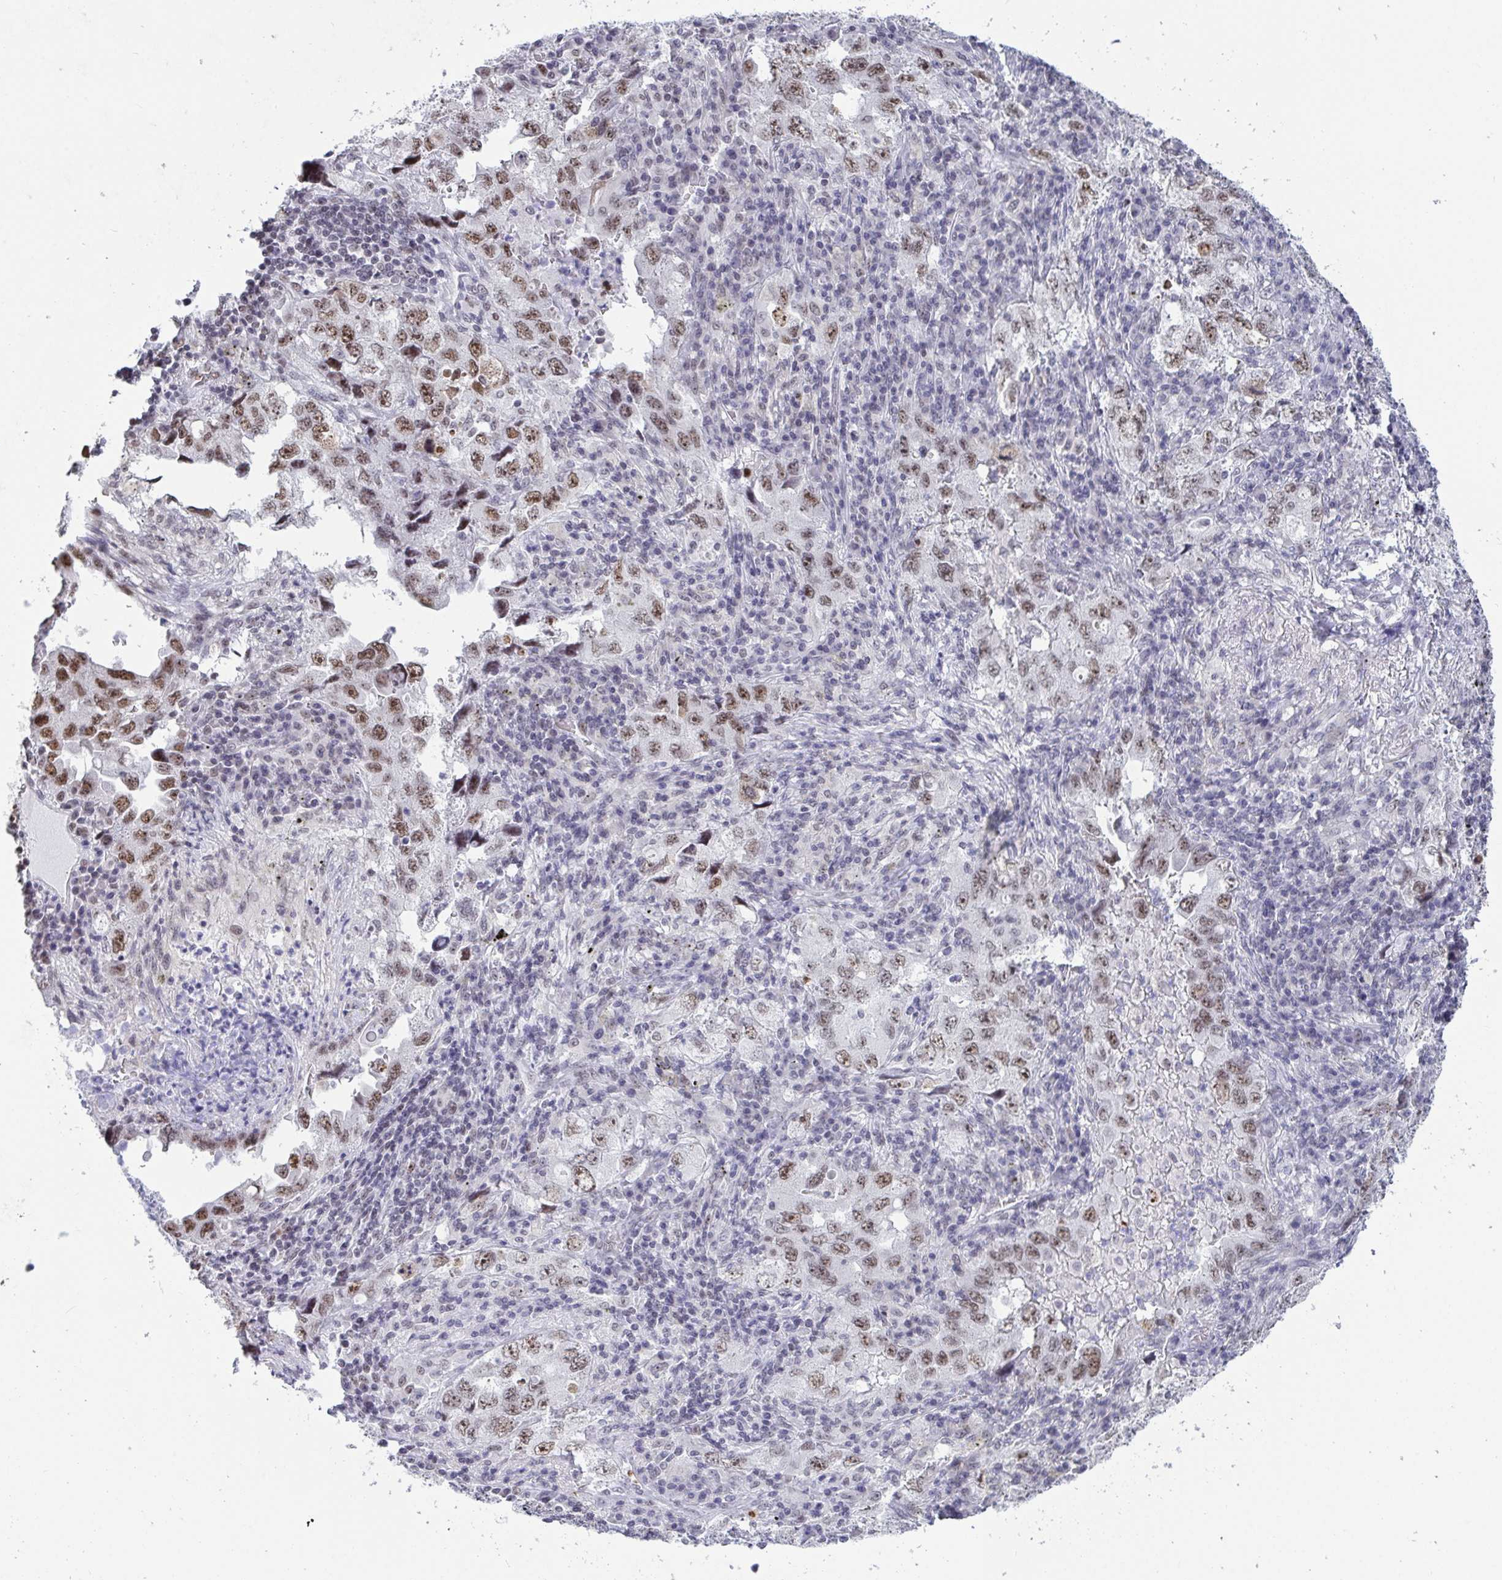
{"staining": {"intensity": "moderate", "quantity": ">75%", "location": "nuclear"}, "tissue": "lung cancer", "cell_type": "Tumor cells", "image_type": "cancer", "snomed": [{"axis": "morphology", "description": "Adenocarcinoma, NOS"}, {"axis": "topography", "description": "Lung"}], "caption": "Immunohistochemical staining of human adenocarcinoma (lung) exhibits medium levels of moderate nuclear protein positivity in approximately >75% of tumor cells. (Brightfield microscopy of DAB IHC at high magnification).", "gene": "SUPT16H", "patient": {"sex": "female", "age": 57}}